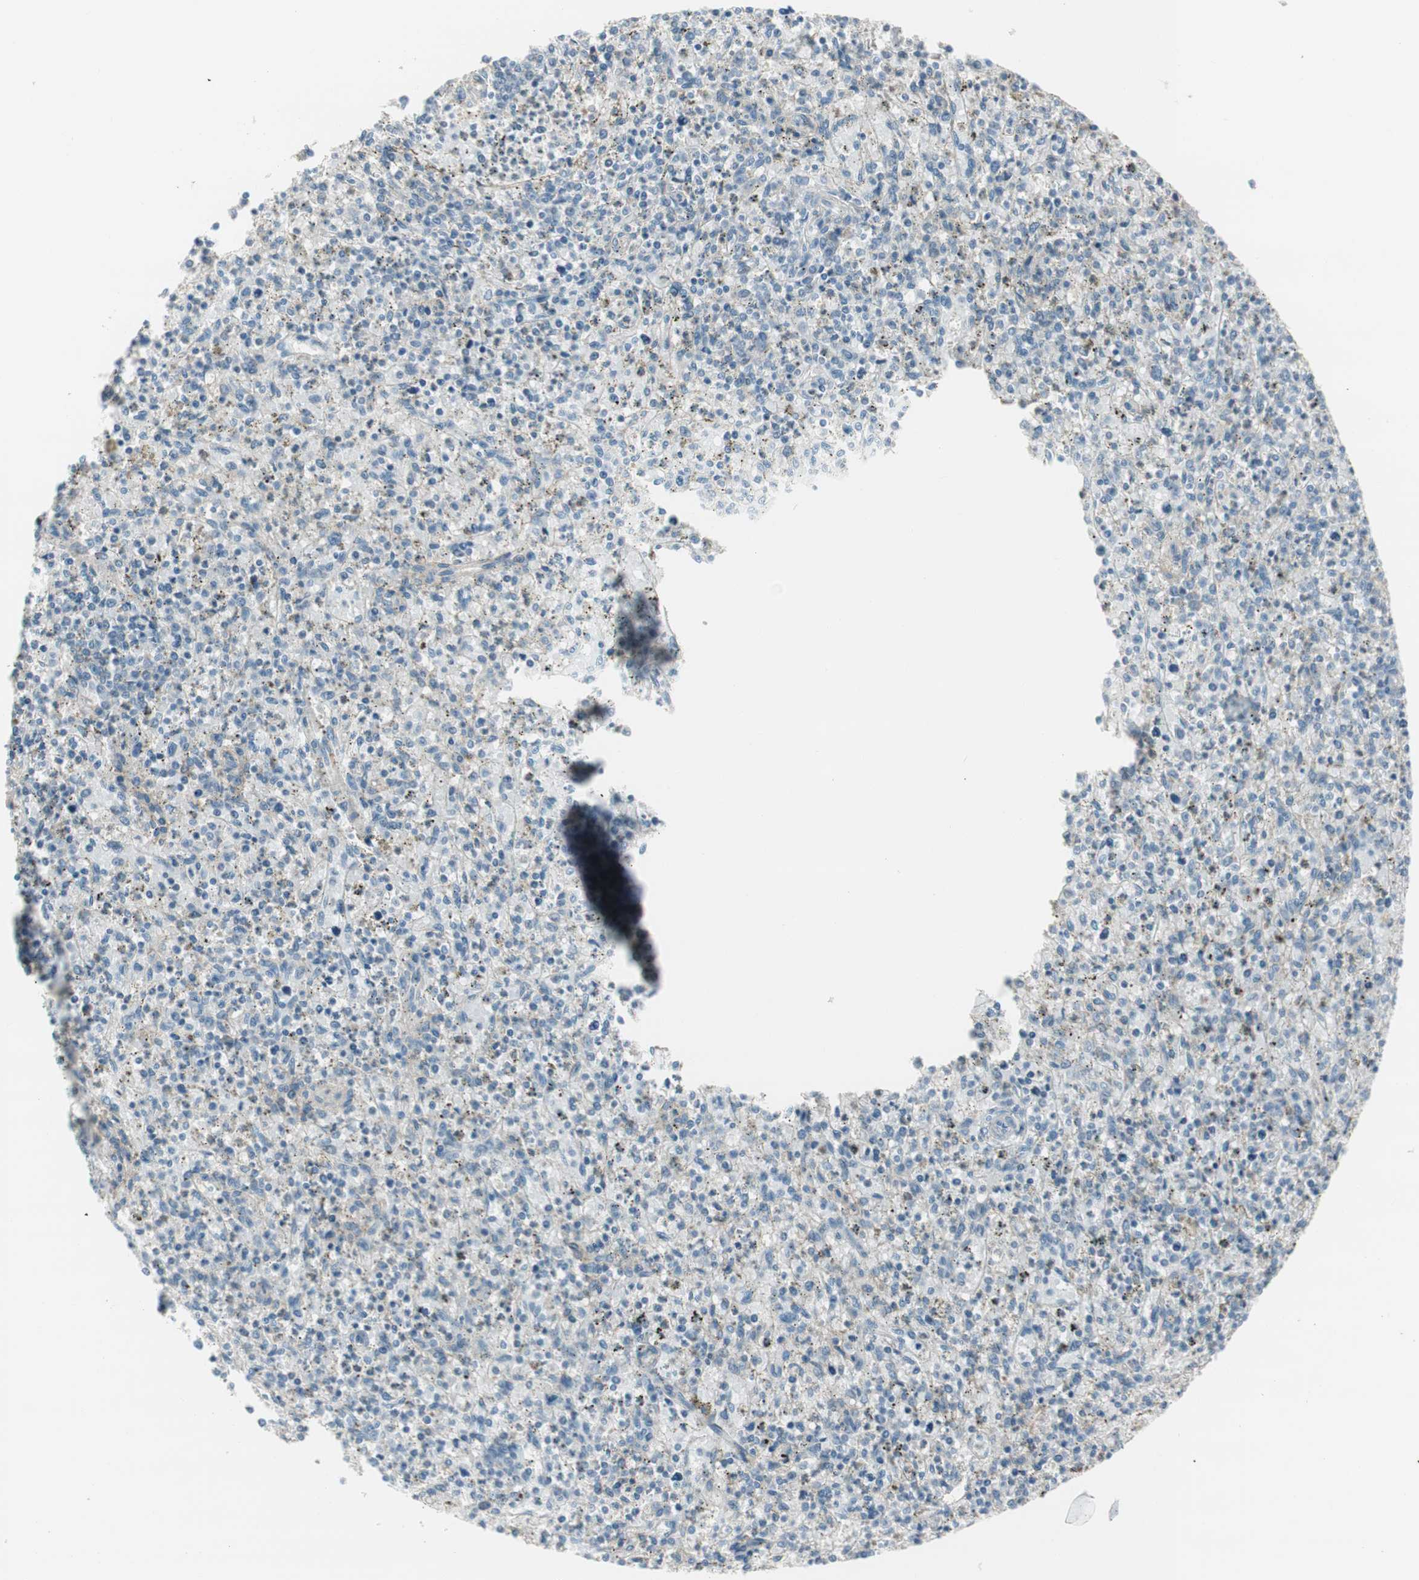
{"staining": {"intensity": "negative", "quantity": "none", "location": "none"}, "tissue": "spleen", "cell_type": "Cells in red pulp", "image_type": "normal", "snomed": [{"axis": "morphology", "description": "Normal tissue, NOS"}, {"axis": "topography", "description": "Spleen"}], "caption": "Immunohistochemistry histopathology image of benign human spleen stained for a protein (brown), which reveals no positivity in cells in red pulp.", "gene": "EVA1A", "patient": {"sex": "male", "age": 72}}